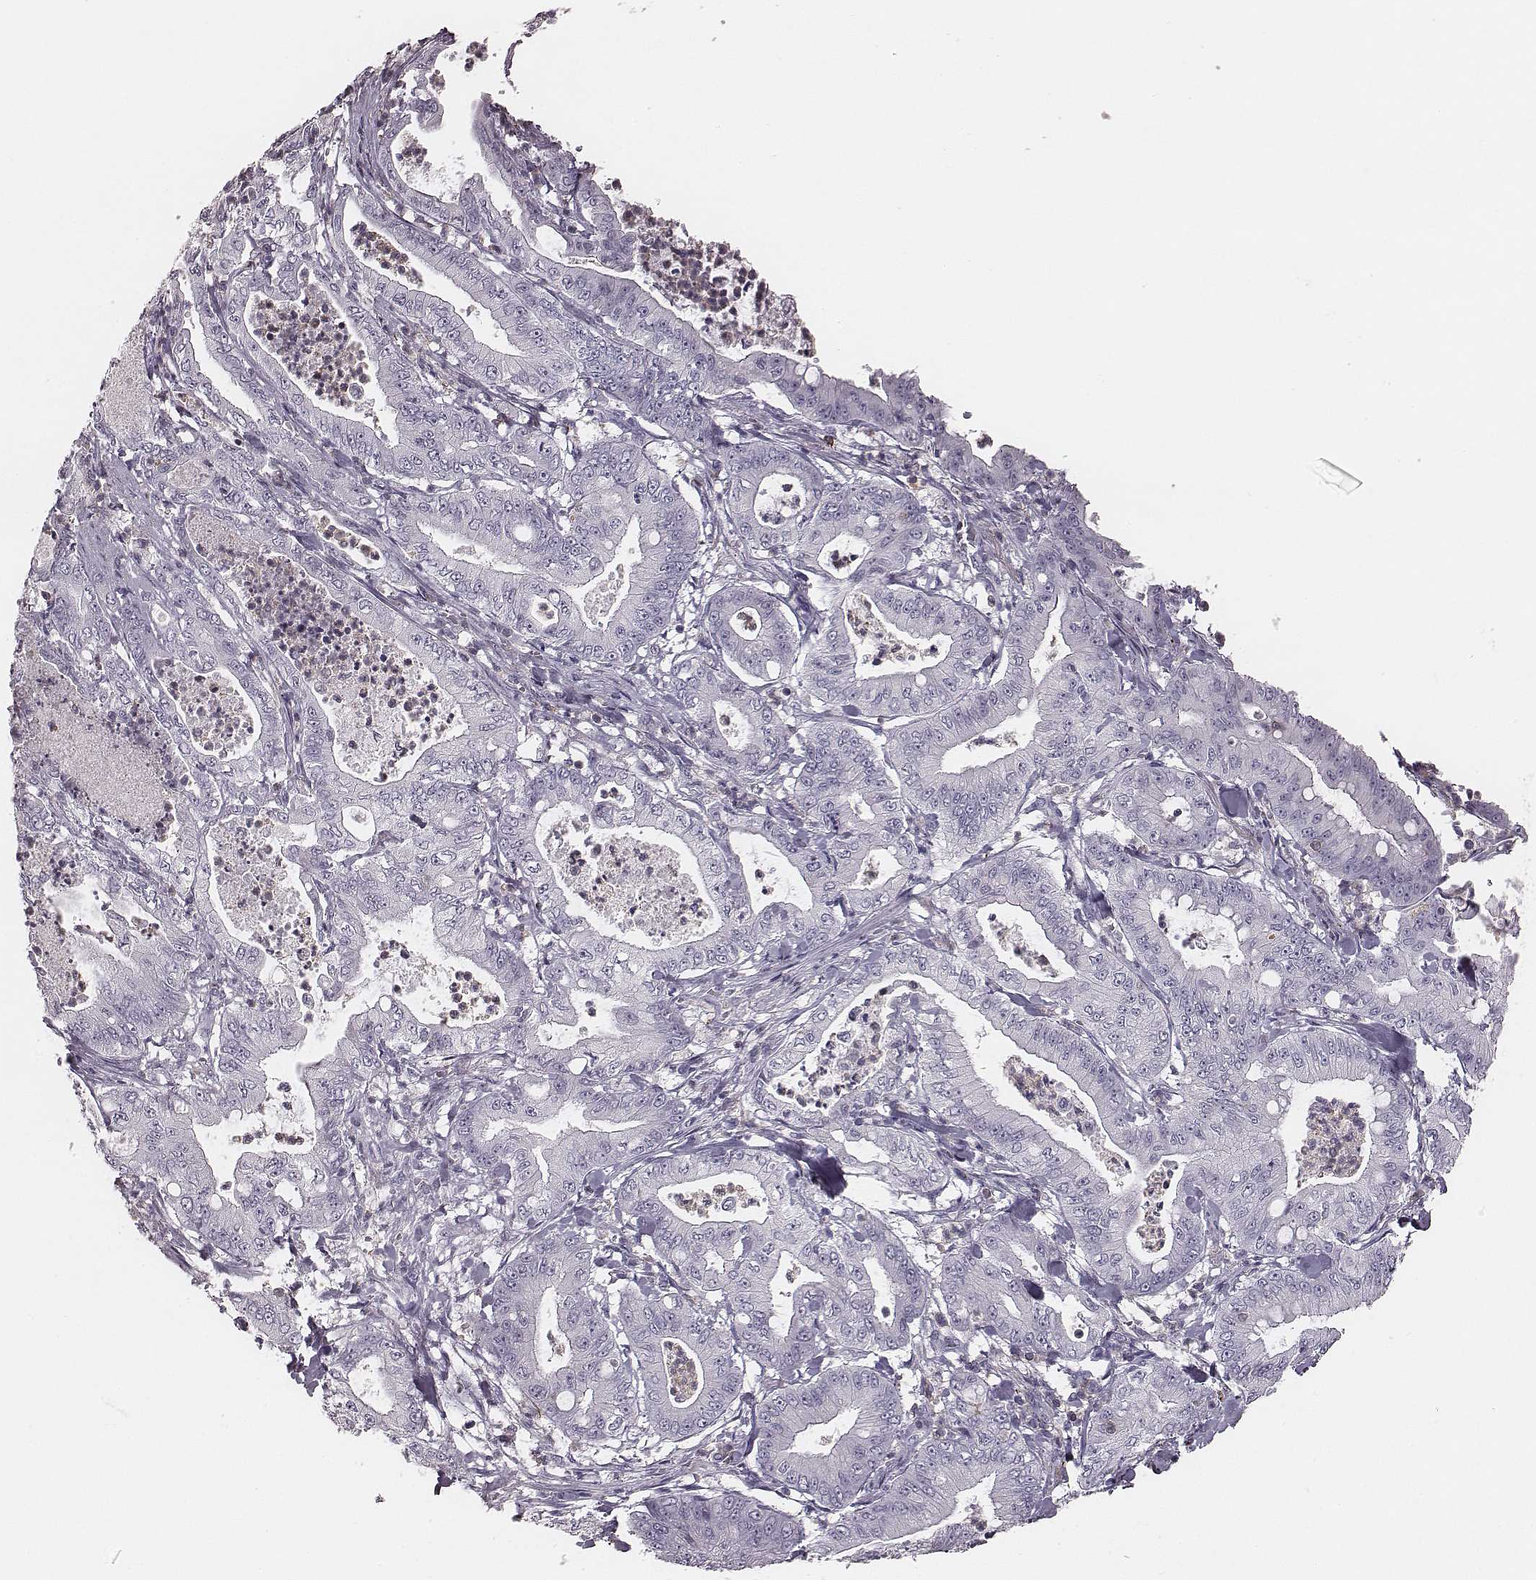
{"staining": {"intensity": "negative", "quantity": "none", "location": "none"}, "tissue": "pancreatic cancer", "cell_type": "Tumor cells", "image_type": "cancer", "snomed": [{"axis": "morphology", "description": "Adenocarcinoma, NOS"}, {"axis": "topography", "description": "Pancreas"}], "caption": "Immunohistochemistry of human pancreatic adenocarcinoma demonstrates no positivity in tumor cells.", "gene": "ZNF365", "patient": {"sex": "male", "age": 71}}